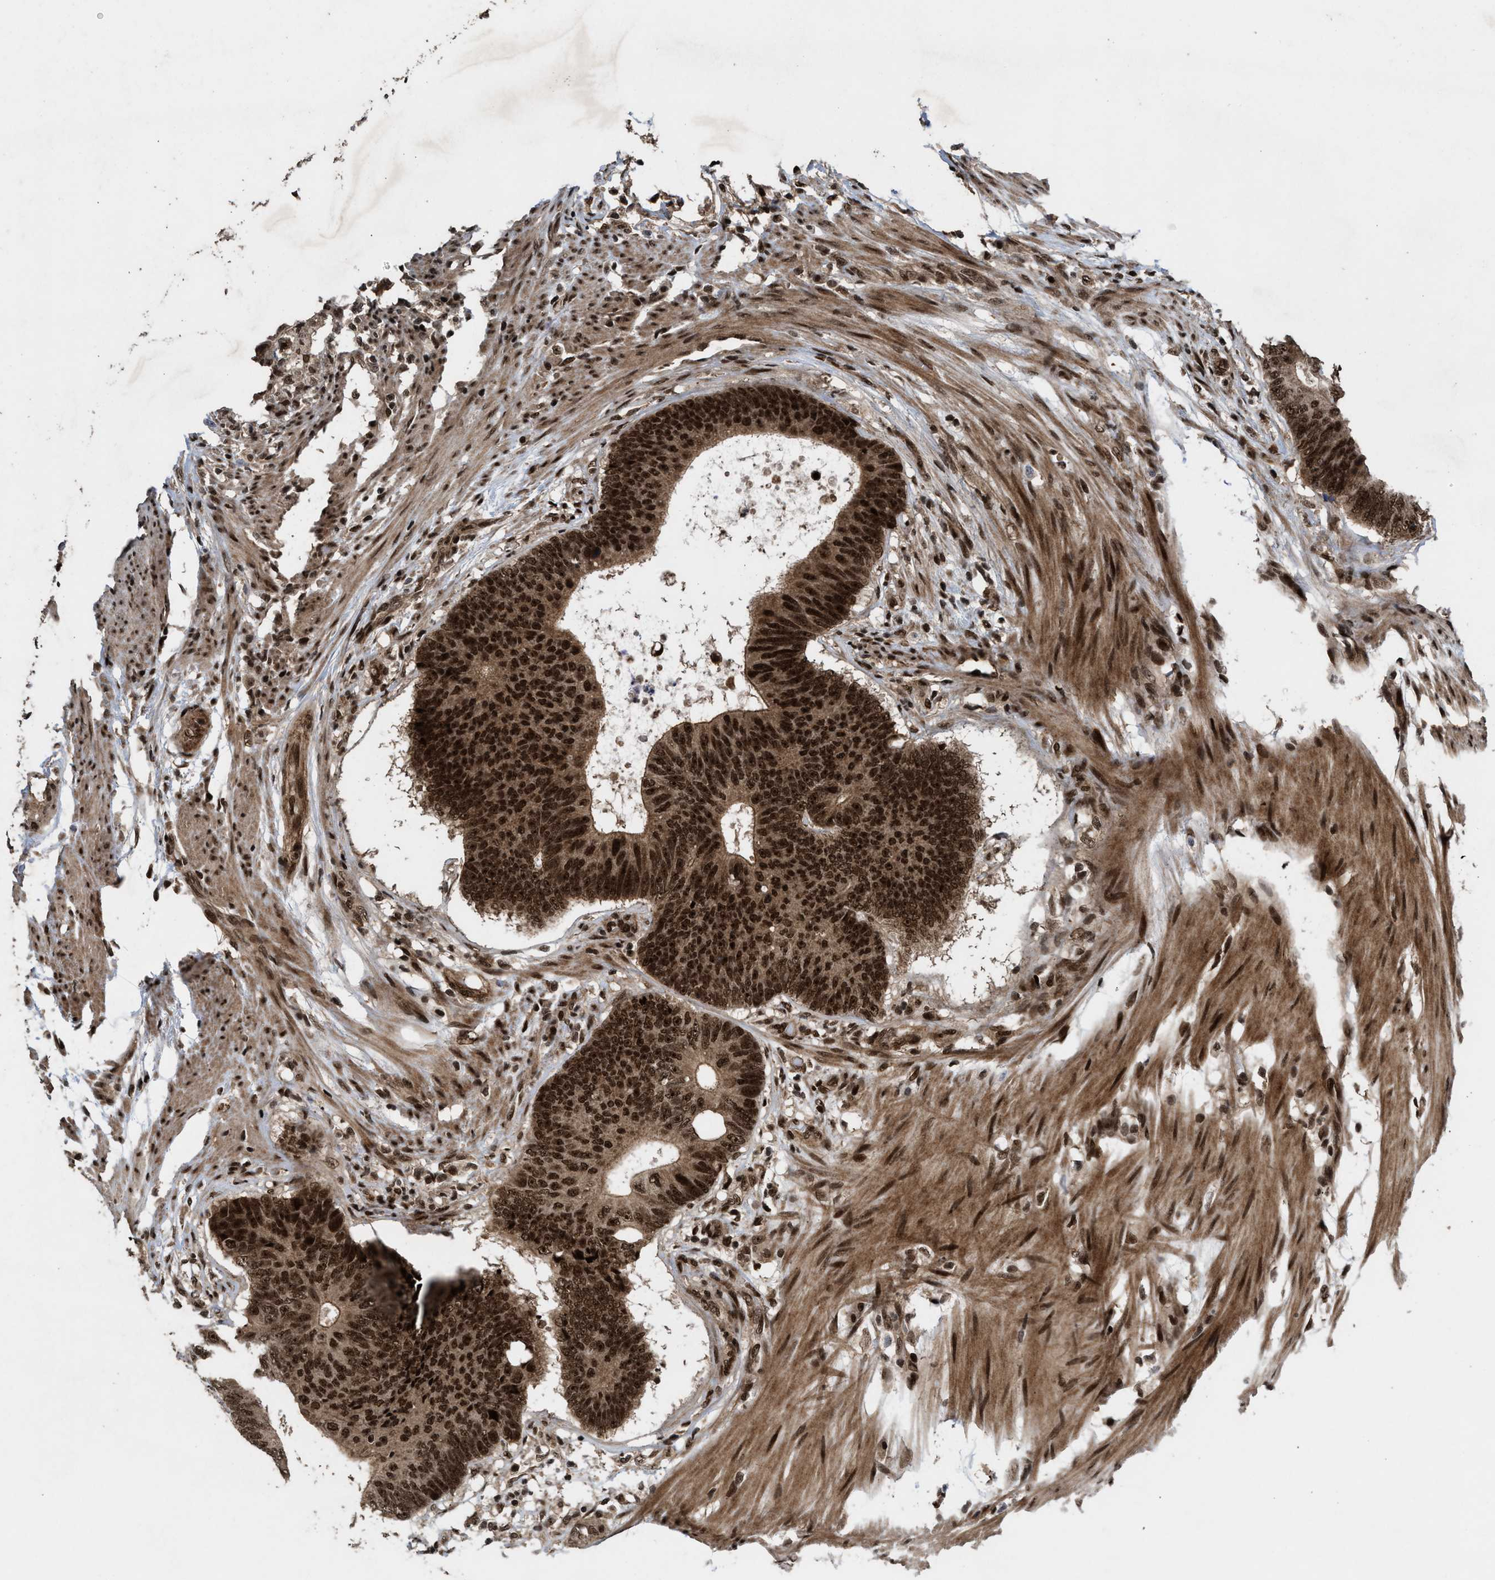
{"staining": {"intensity": "strong", "quantity": ">75%", "location": "cytoplasmic/membranous,nuclear"}, "tissue": "colorectal cancer", "cell_type": "Tumor cells", "image_type": "cancer", "snomed": [{"axis": "morphology", "description": "Adenocarcinoma, NOS"}, {"axis": "topography", "description": "Colon"}], "caption": "High-power microscopy captured an immunohistochemistry image of colorectal cancer (adenocarcinoma), revealing strong cytoplasmic/membranous and nuclear positivity in approximately >75% of tumor cells.", "gene": "WIZ", "patient": {"sex": "male", "age": 56}}